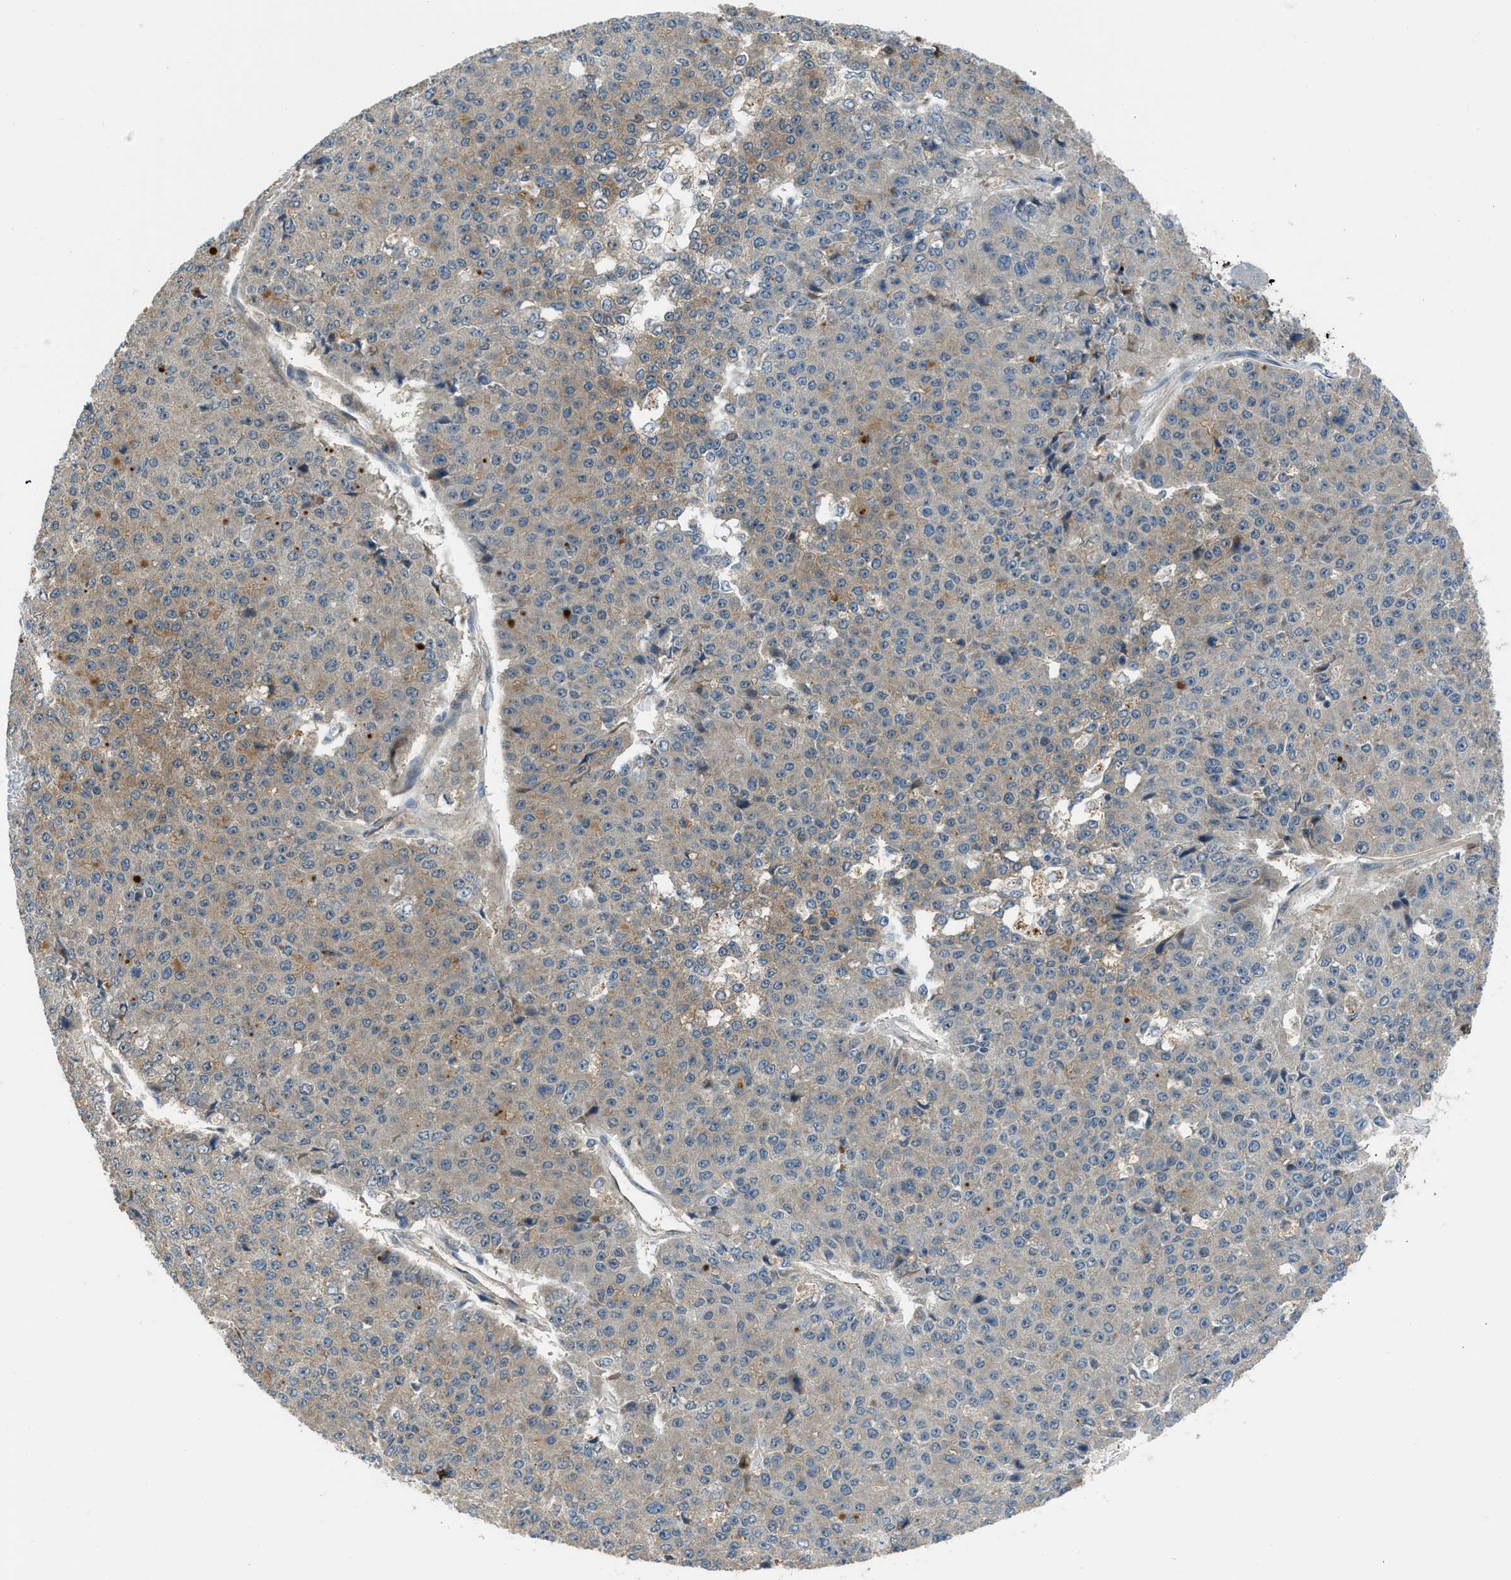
{"staining": {"intensity": "weak", "quantity": "25%-75%", "location": "cytoplasmic/membranous"}, "tissue": "pancreatic cancer", "cell_type": "Tumor cells", "image_type": "cancer", "snomed": [{"axis": "morphology", "description": "Adenocarcinoma, NOS"}, {"axis": "topography", "description": "Pancreas"}], "caption": "Immunohistochemical staining of human pancreatic cancer exhibits low levels of weak cytoplasmic/membranous expression in approximately 25%-75% of tumor cells.", "gene": "SESN2", "patient": {"sex": "male", "age": 50}}